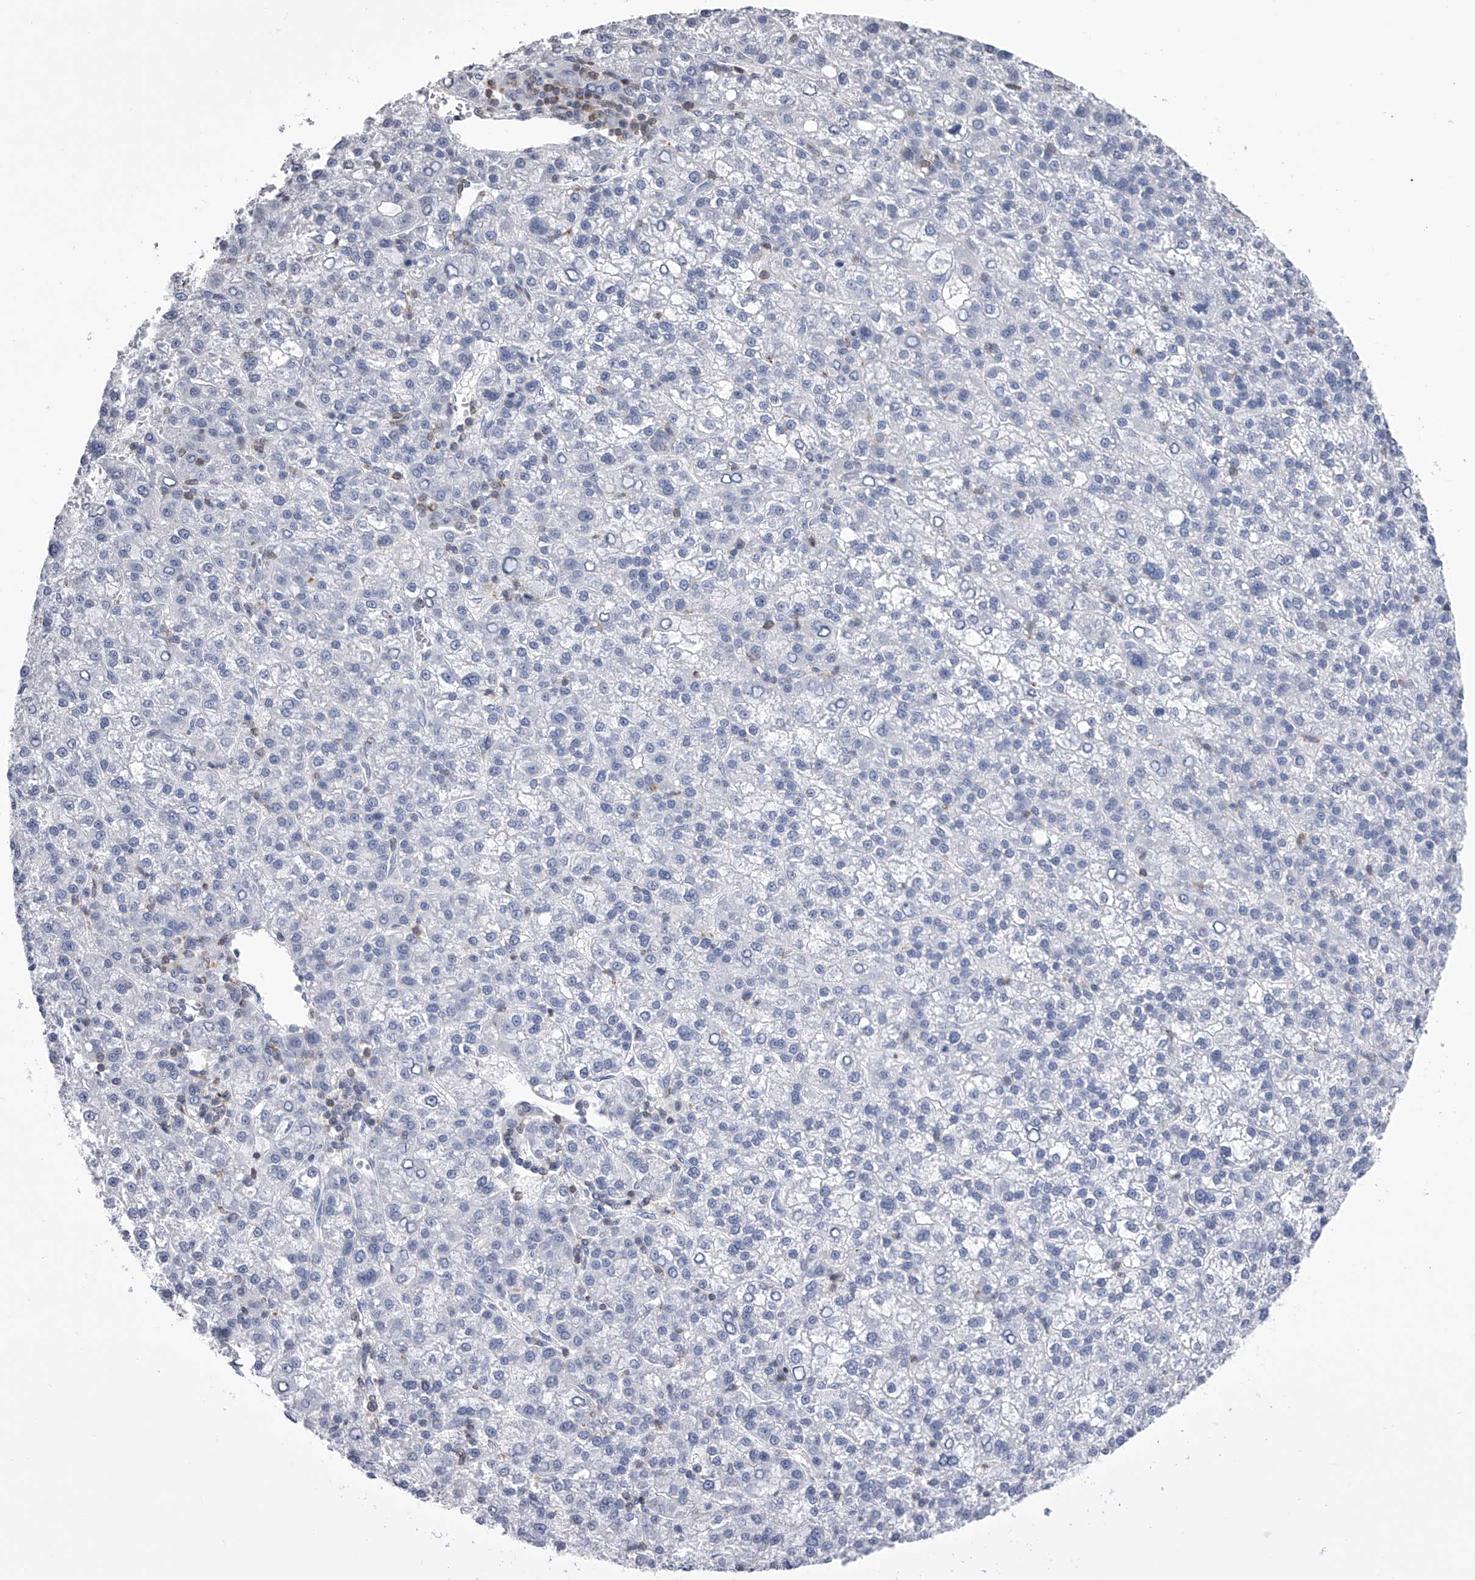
{"staining": {"intensity": "negative", "quantity": "none", "location": "none"}, "tissue": "liver cancer", "cell_type": "Tumor cells", "image_type": "cancer", "snomed": [{"axis": "morphology", "description": "Carcinoma, Hepatocellular, NOS"}, {"axis": "topography", "description": "Liver"}], "caption": "The histopathology image exhibits no staining of tumor cells in liver cancer. The staining was performed using DAB (3,3'-diaminobenzidine) to visualize the protein expression in brown, while the nuclei were stained in blue with hematoxylin (Magnification: 20x).", "gene": "TASP1", "patient": {"sex": "female", "age": 58}}